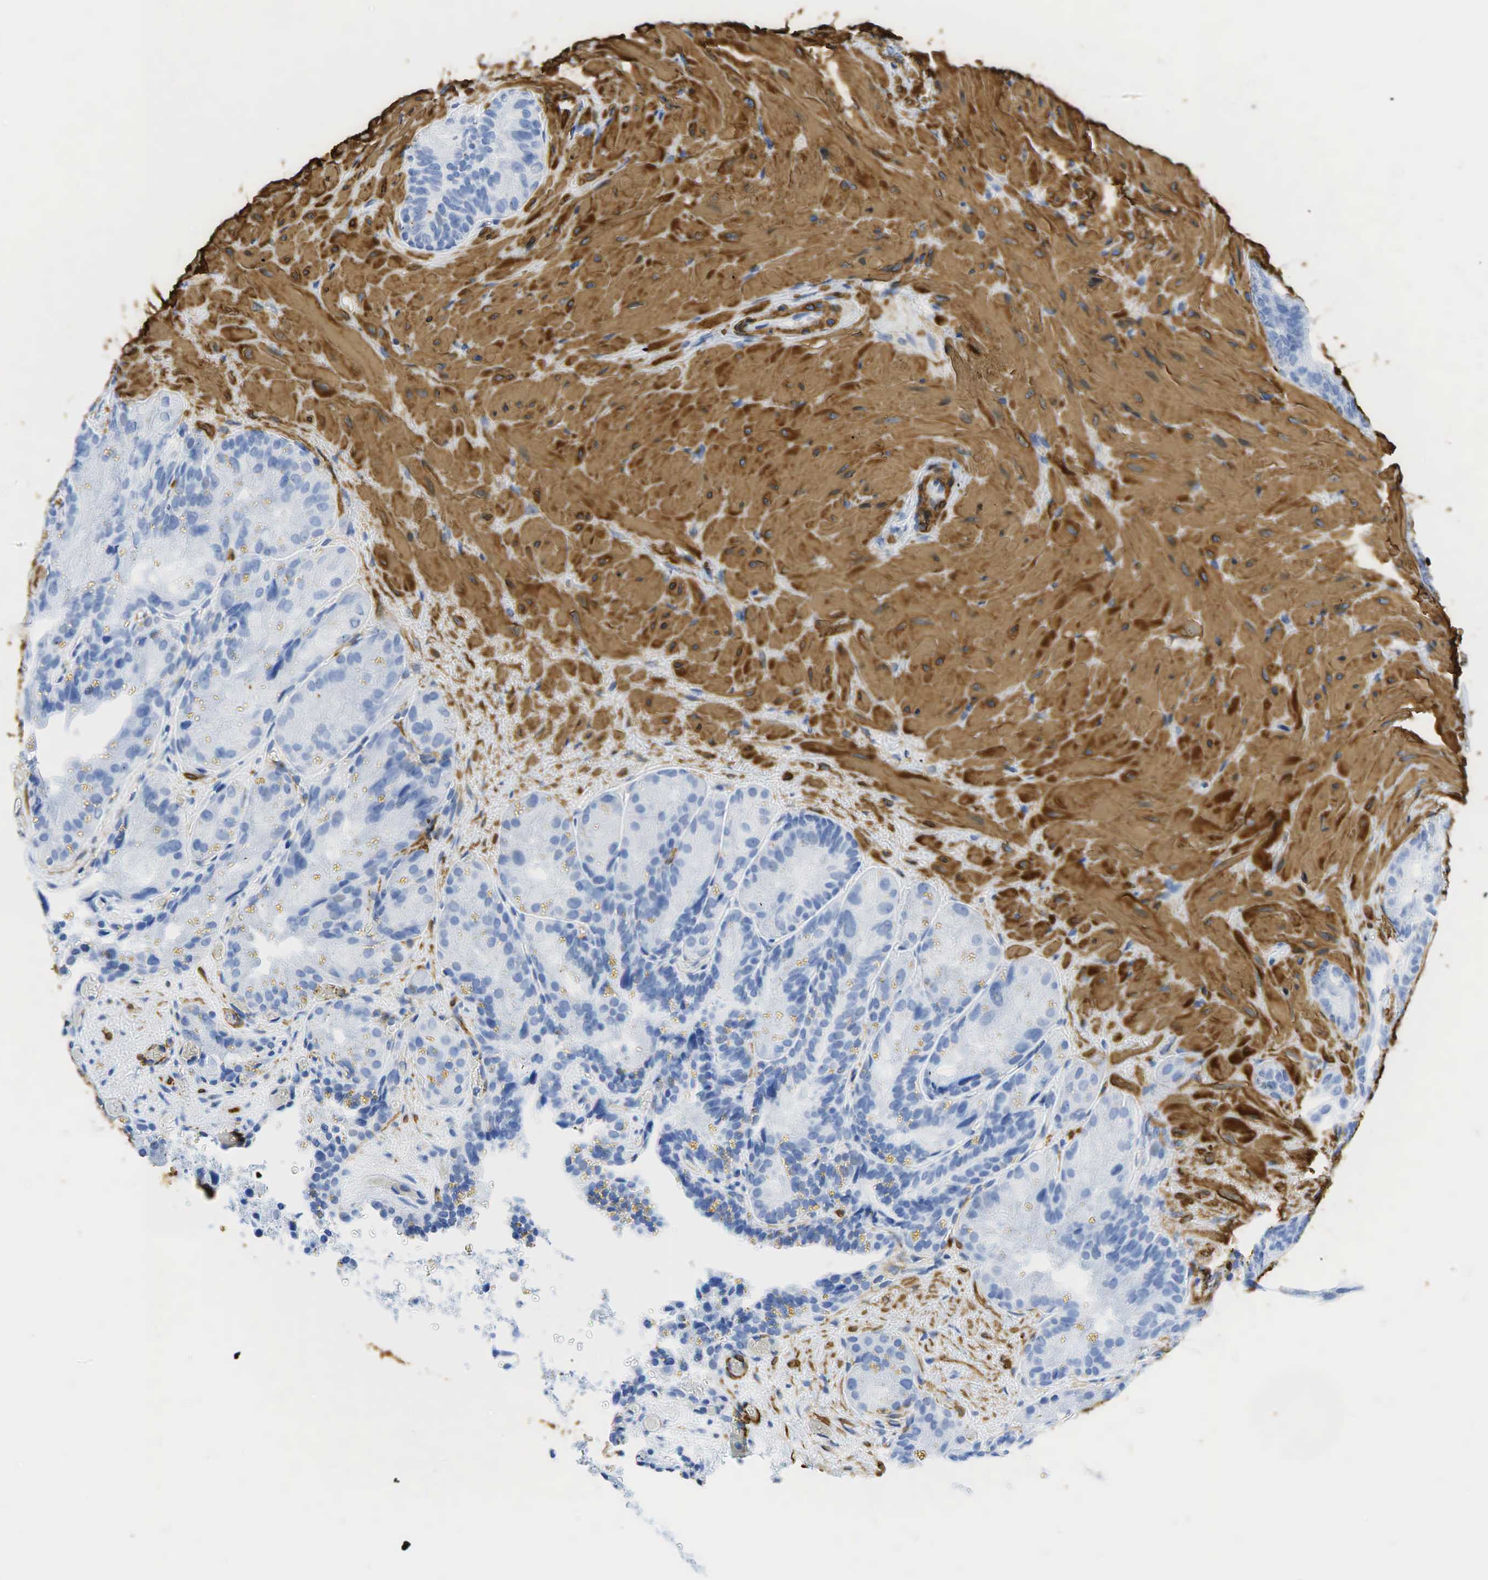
{"staining": {"intensity": "negative", "quantity": "none", "location": "none"}, "tissue": "seminal vesicle", "cell_type": "Glandular cells", "image_type": "normal", "snomed": [{"axis": "morphology", "description": "Normal tissue, NOS"}, {"axis": "topography", "description": "Seminal veicle"}], "caption": "The micrograph exhibits no significant staining in glandular cells of seminal vesicle. Brightfield microscopy of IHC stained with DAB (3,3'-diaminobenzidine) (brown) and hematoxylin (blue), captured at high magnification.", "gene": "ACTA1", "patient": {"sex": "male", "age": 69}}